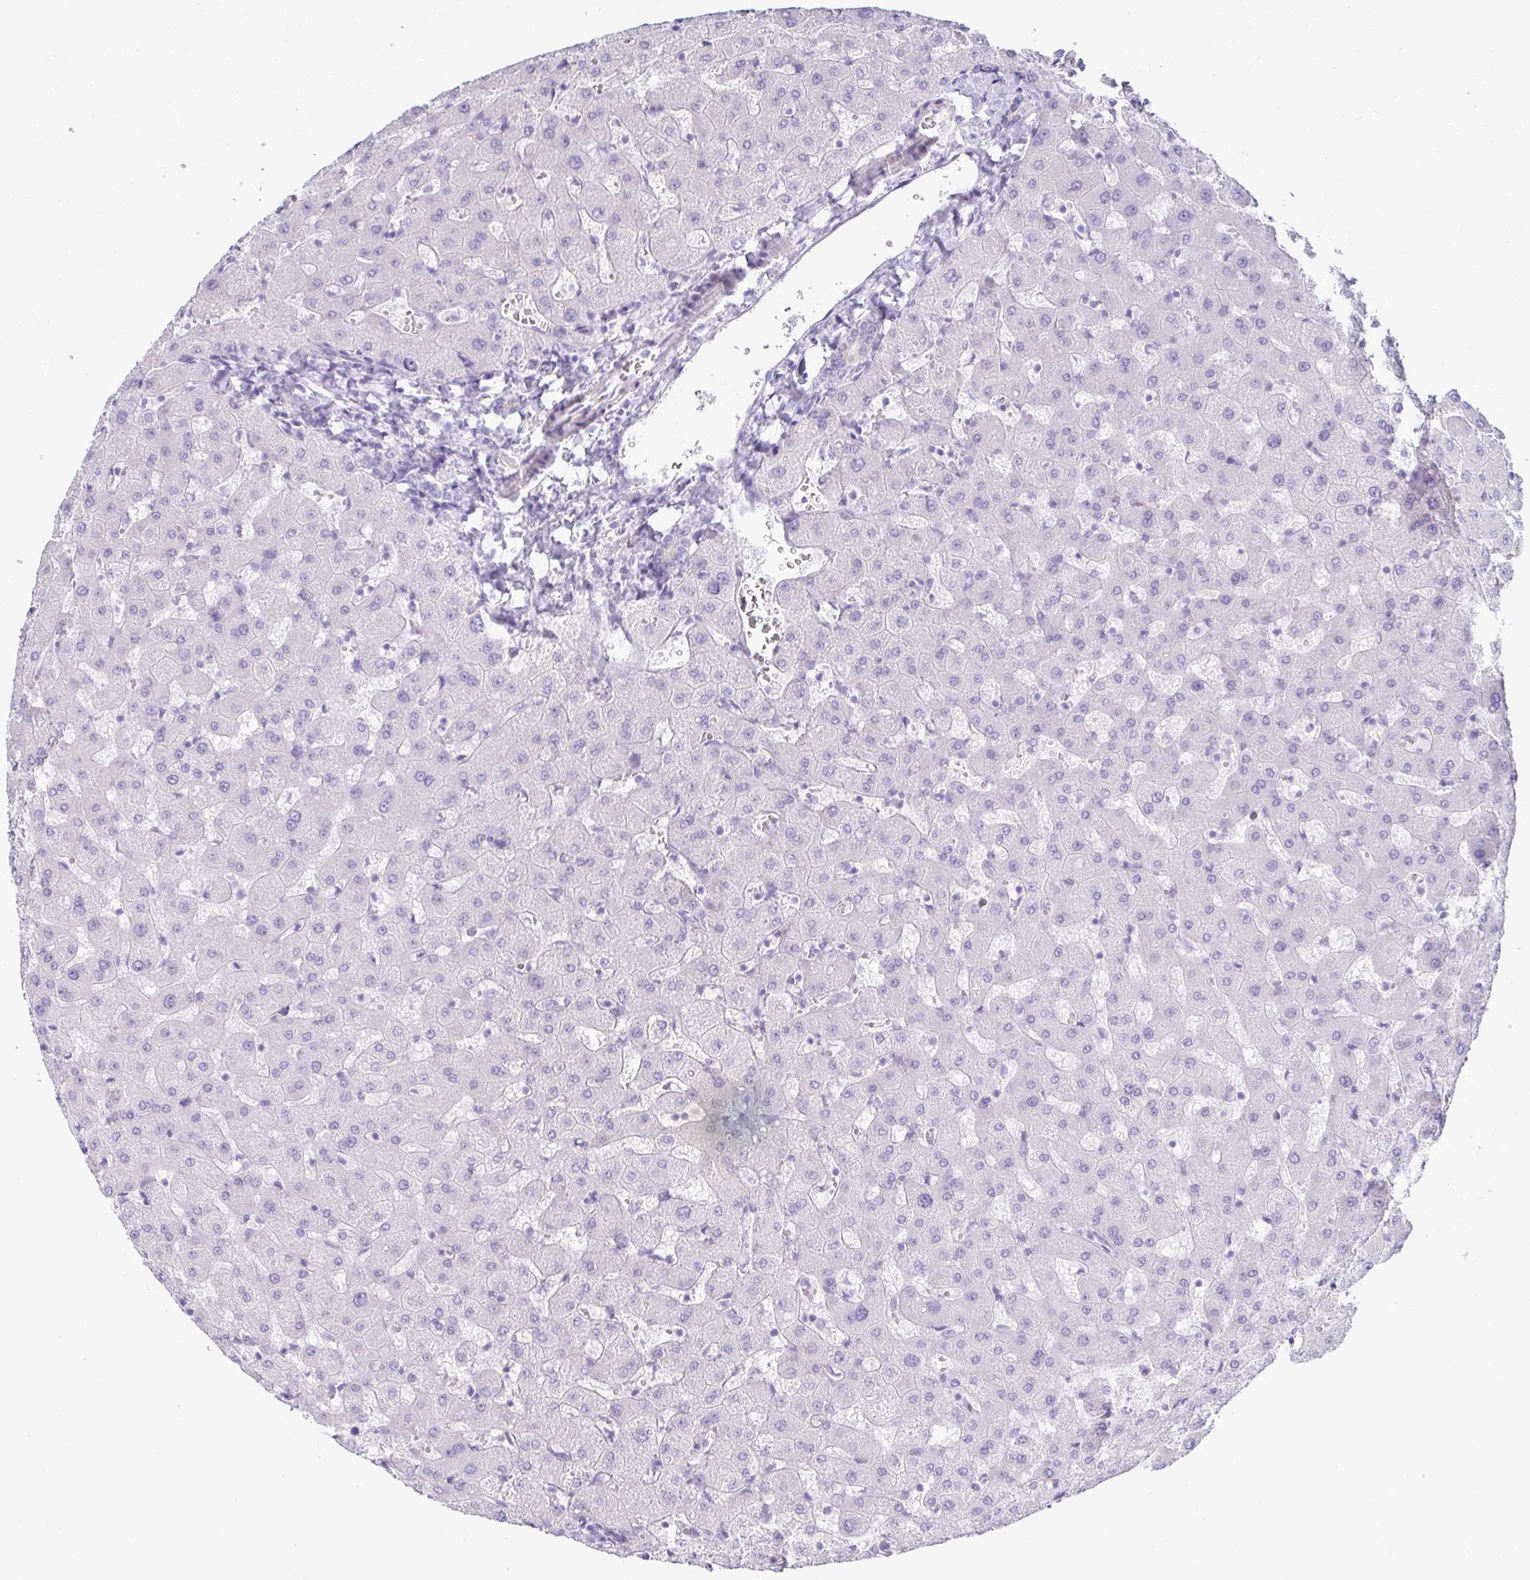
{"staining": {"intensity": "negative", "quantity": "none", "location": "none"}, "tissue": "liver", "cell_type": "Cholangiocytes", "image_type": "normal", "snomed": [{"axis": "morphology", "description": "Normal tissue, NOS"}, {"axis": "topography", "description": "Liver"}], "caption": "Human liver stained for a protein using immunohistochemistry (IHC) exhibits no staining in cholangiocytes.", "gene": "TNNI2", "patient": {"sex": "female", "age": 63}}